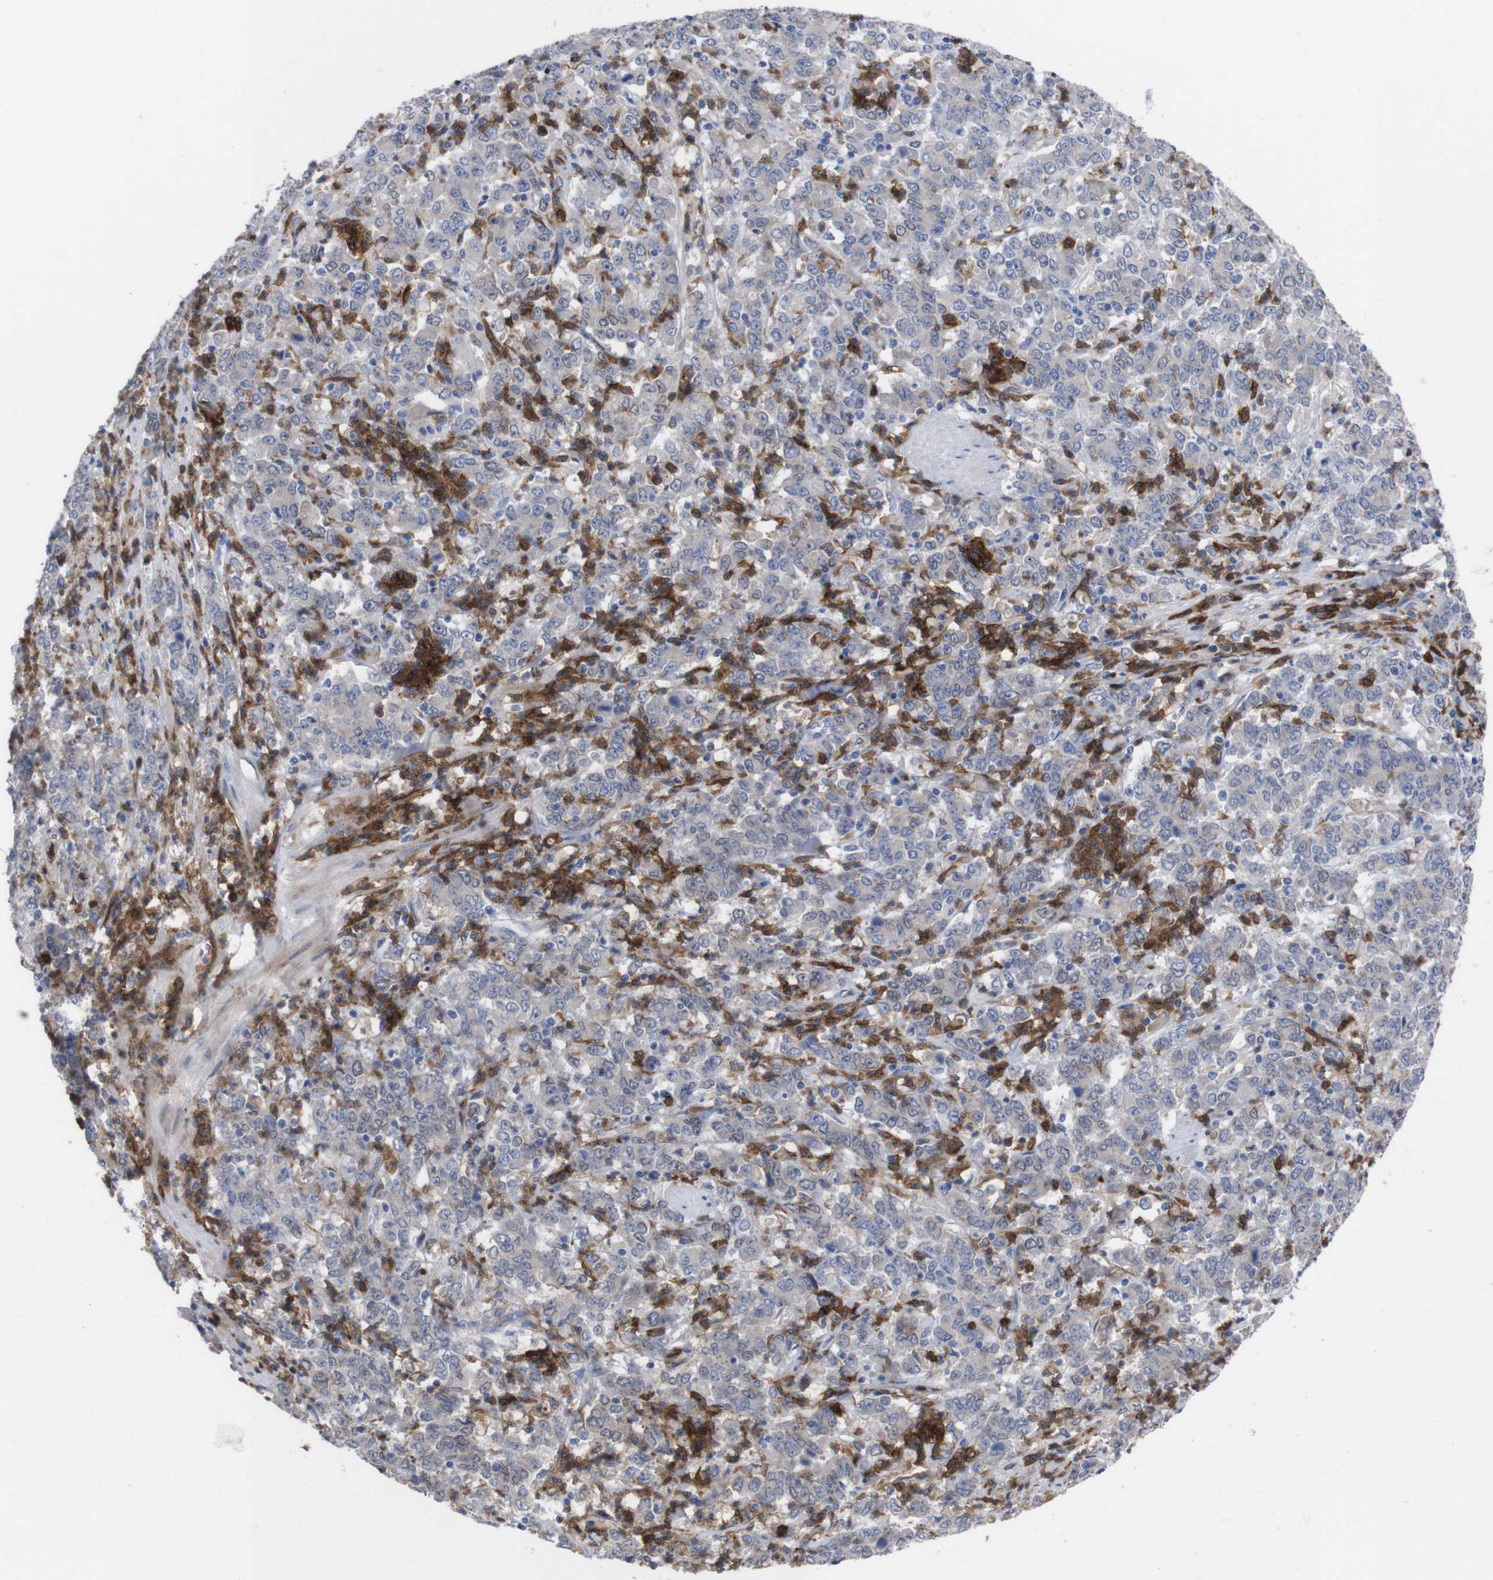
{"staining": {"intensity": "negative", "quantity": "none", "location": "none"}, "tissue": "stomach cancer", "cell_type": "Tumor cells", "image_type": "cancer", "snomed": [{"axis": "morphology", "description": "Adenocarcinoma, NOS"}, {"axis": "topography", "description": "Stomach, lower"}], "caption": "The histopathology image reveals no staining of tumor cells in adenocarcinoma (stomach). The staining is performed using DAB brown chromogen with nuclei counter-stained in using hematoxylin.", "gene": "C5AR1", "patient": {"sex": "female", "age": 71}}